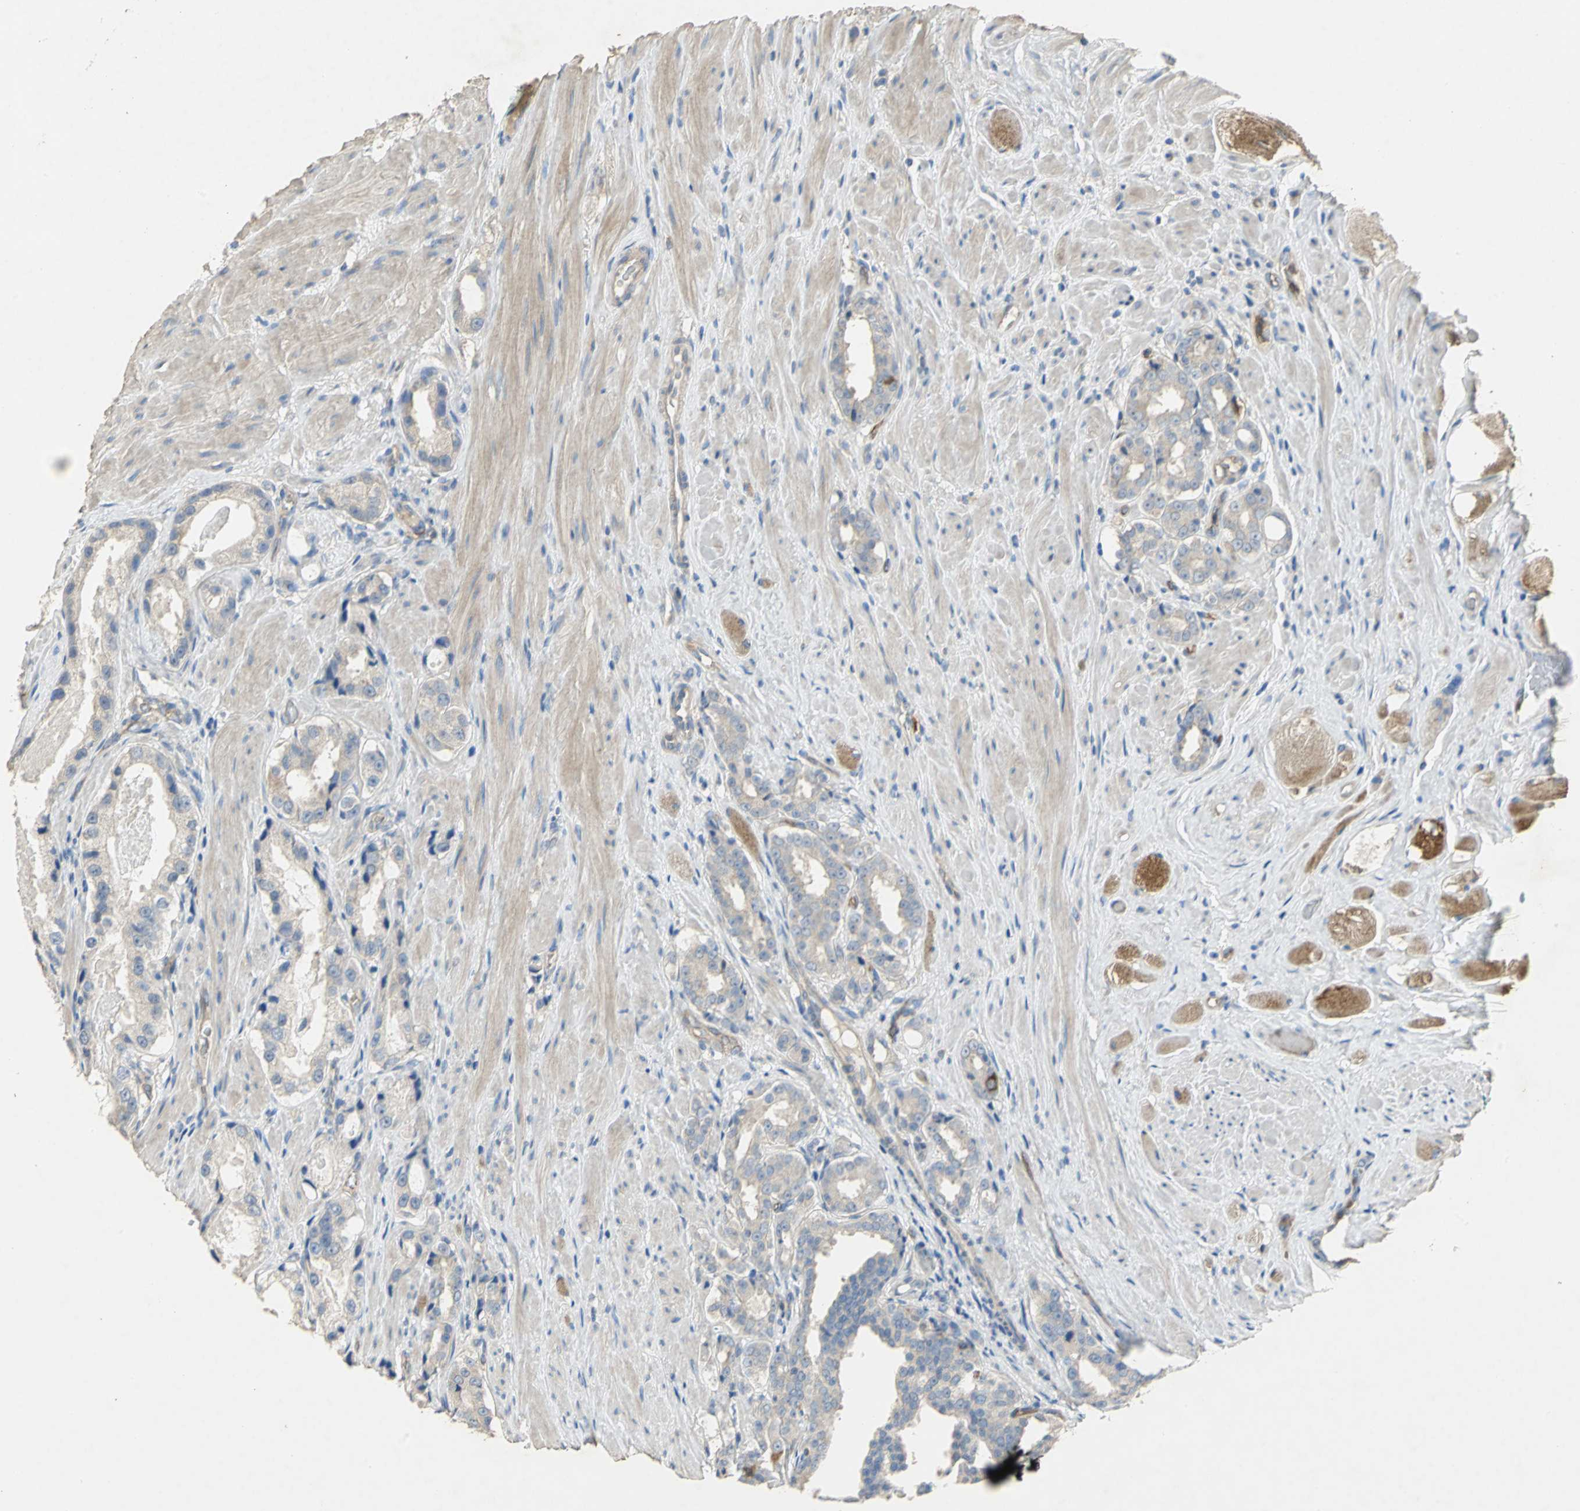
{"staining": {"intensity": "negative", "quantity": "none", "location": "none"}, "tissue": "prostate cancer", "cell_type": "Tumor cells", "image_type": "cancer", "snomed": [{"axis": "morphology", "description": "Adenocarcinoma, Medium grade"}, {"axis": "topography", "description": "Prostate"}], "caption": "Immunohistochemistry (IHC) micrograph of human medium-grade adenocarcinoma (prostate) stained for a protein (brown), which demonstrates no positivity in tumor cells.", "gene": "DLGAP5", "patient": {"sex": "male", "age": 60}}